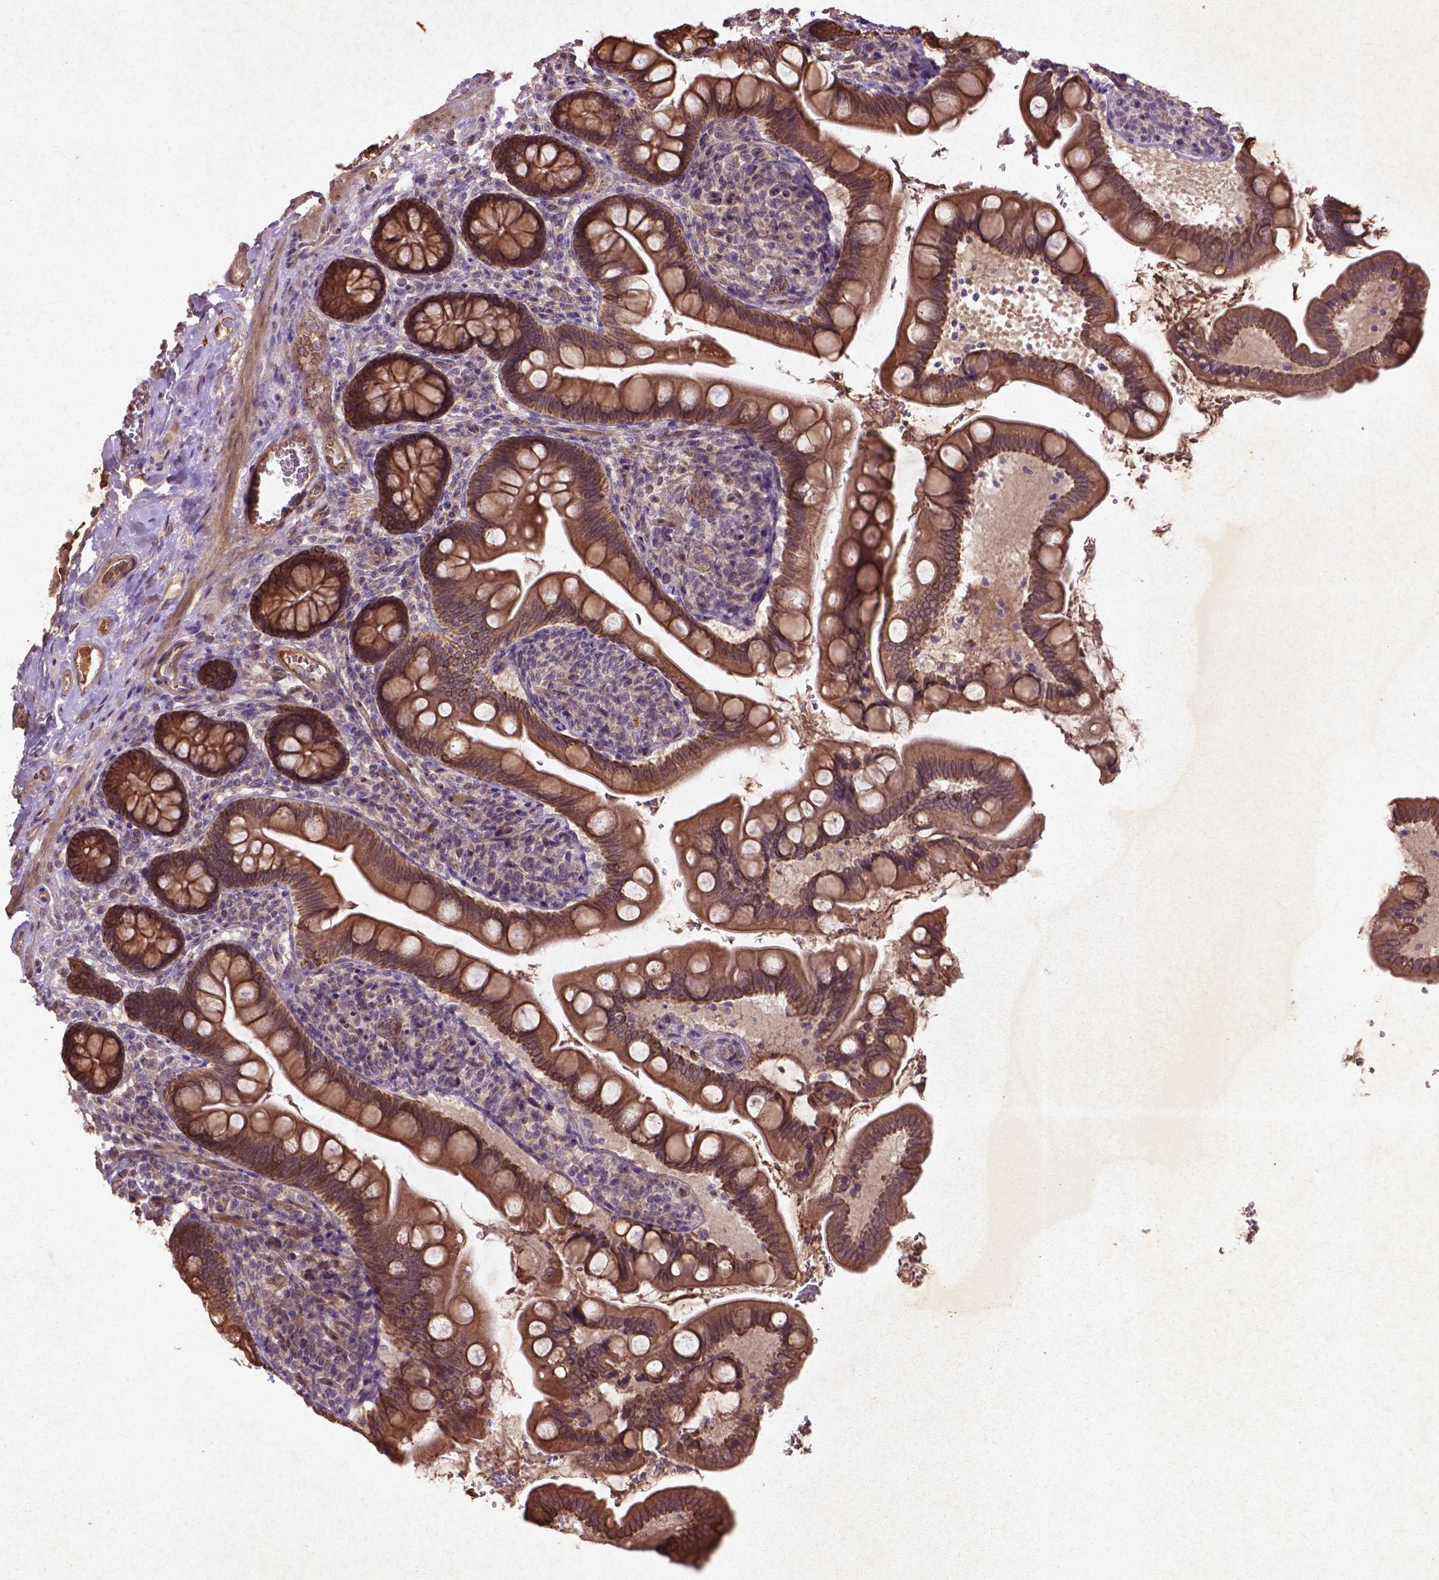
{"staining": {"intensity": "moderate", "quantity": ">75%", "location": "cytoplasmic/membranous"}, "tissue": "small intestine", "cell_type": "Glandular cells", "image_type": "normal", "snomed": [{"axis": "morphology", "description": "Normal tissue, NOS"}, {"axis": "topography", "description": "Small intestine"}], "caption": "Immunohistochemistry (IHC) image of benign human small intestine stained for a protein (brown), which demonstrates medium levels of moderate cytoplasmic/membranous staining in approximately >75% of glandular cells.", "gene": "COQ2", "patient": {"sex": "female", "age": 56}}